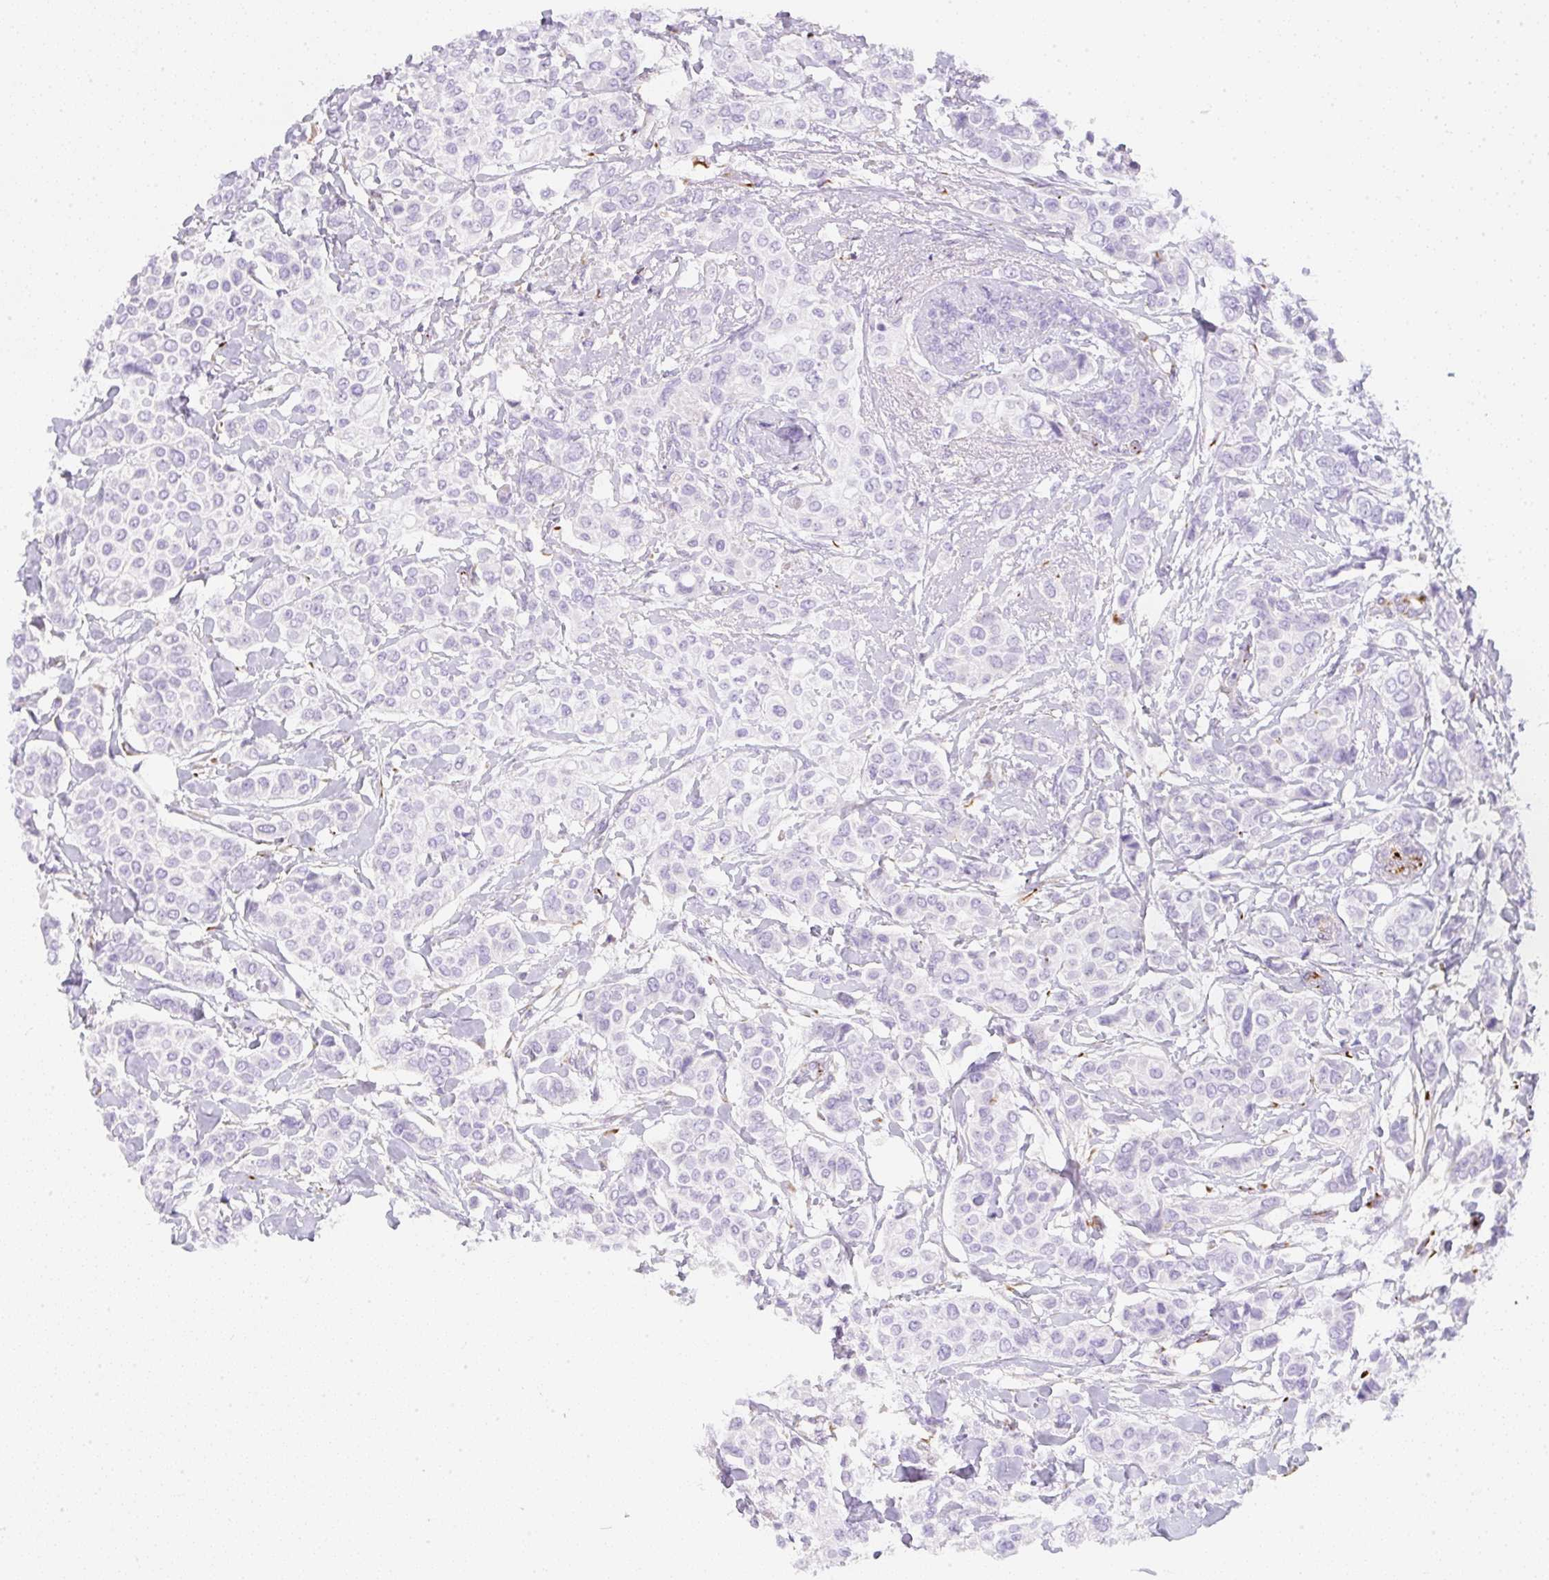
{"staining": {"intensity": "negative", "quantity": "none", "location": "none"}, "tissue": "breast cancer", "cell_type": "Tumor cells", "image_type": "cancer", "snomed": [{"axis": "morphology", "description": "Lobular carcinoma"}, {"axis": "topography", "description": "Breast"}], "caption": "This histopathology image is of breast cancer (lobular carcinoma) stained with immunohistochemistry to label a protein in brown with the nuclei are counter-stained blue. There is no staining in tumor cells. (Stains: DAB immunohistochemistry (IHC) with hematoxylin counter stain, Microscopy: brightfield microscopy at high magnification).", "gene": "ZNF689", "patient": {"sex": "female", "age": 51}}